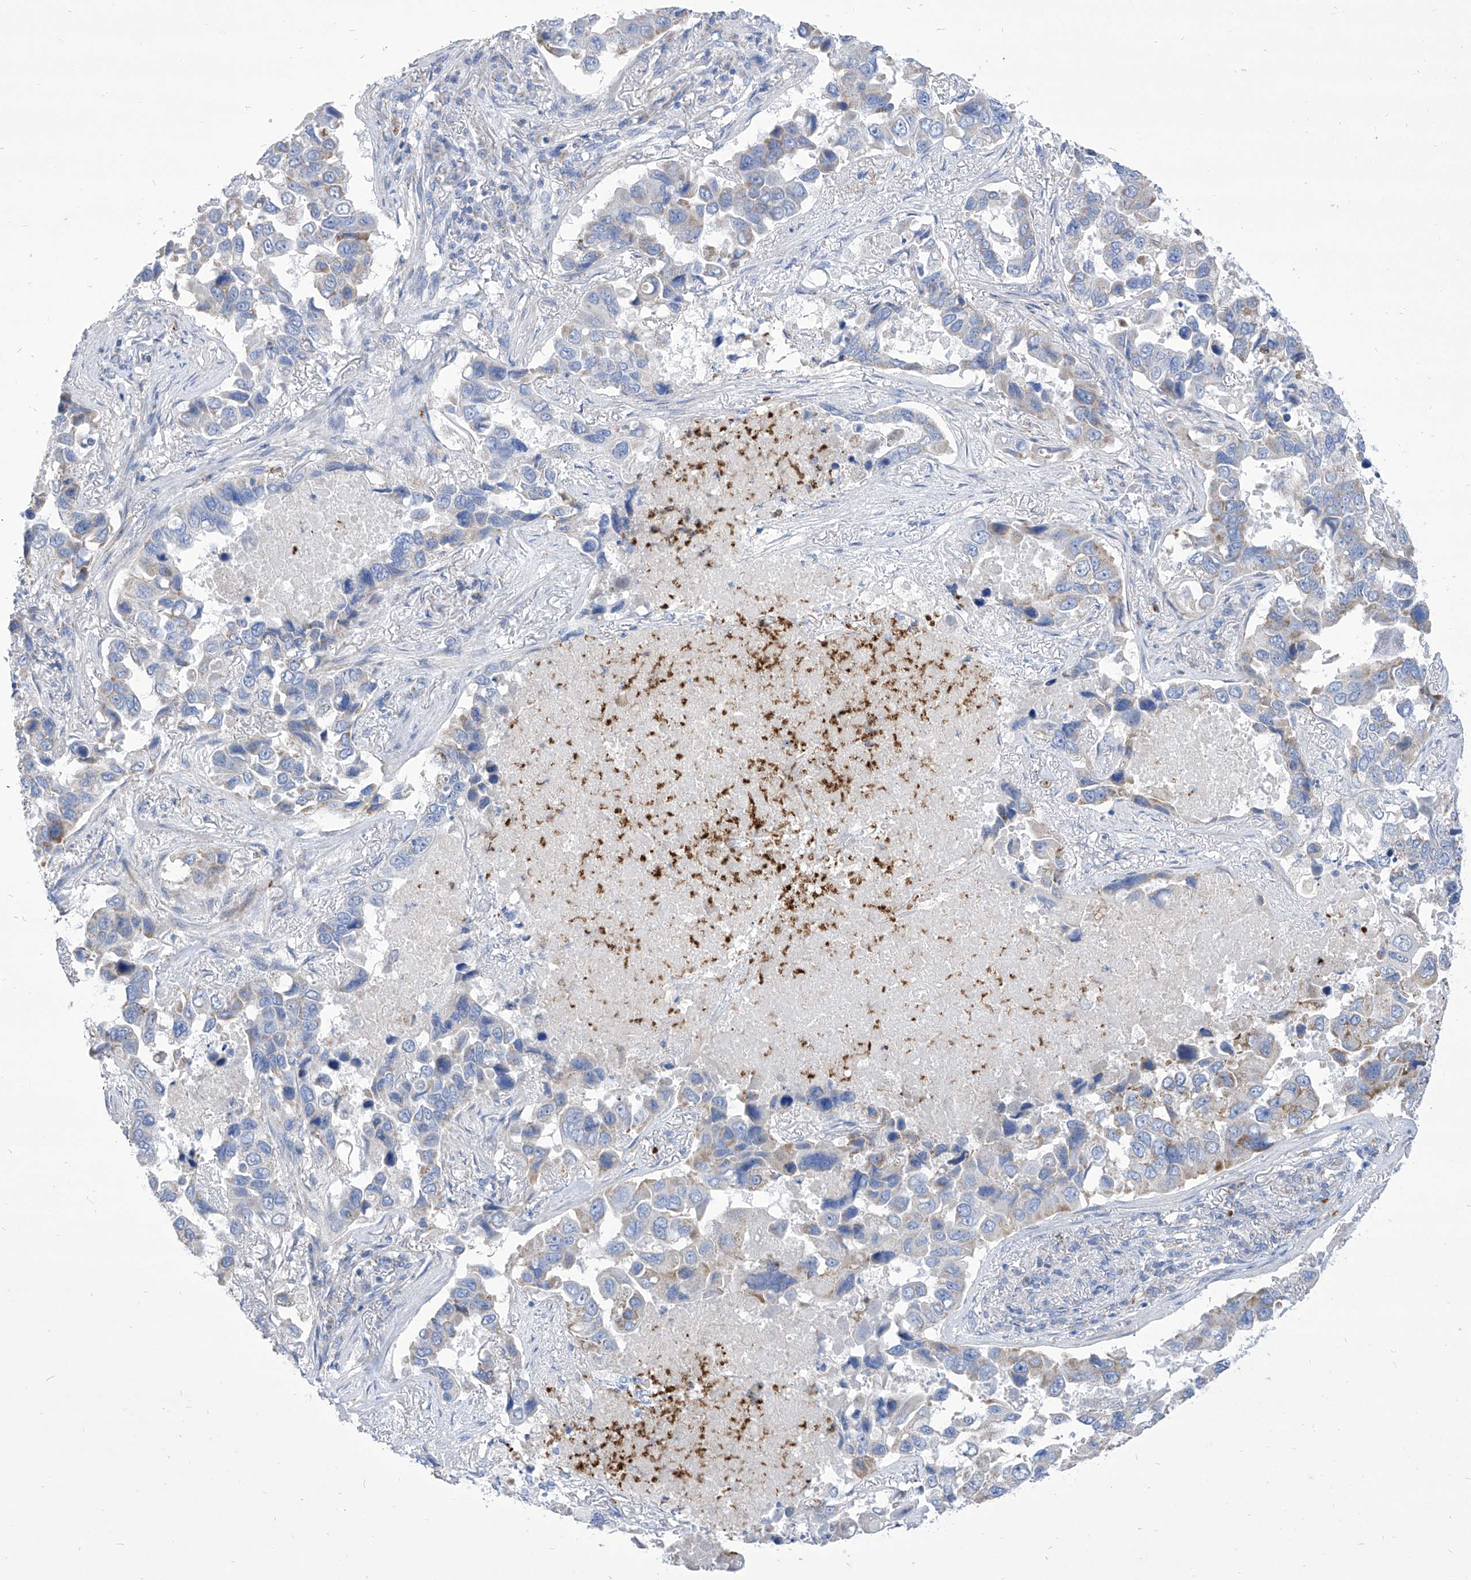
{"staining": {"intensity": "negative", "quantity": "none", "location": "none"}, "tissue": "lung cancer", "cell_type": "Tumor cells", "image_type": "cancer", "snomed": [{"axis": "morphology", "description": "Adenocarcinoma, NOS"}, {"axis": "topography", "description": "Lung"}], "caption": "Human lung cancer stained for a protein using immunohistochemistry (IHC) exhibits no staining in tumor cells.", "gene": "COQ3", "patient": {"sex": "male", "age": 64}}